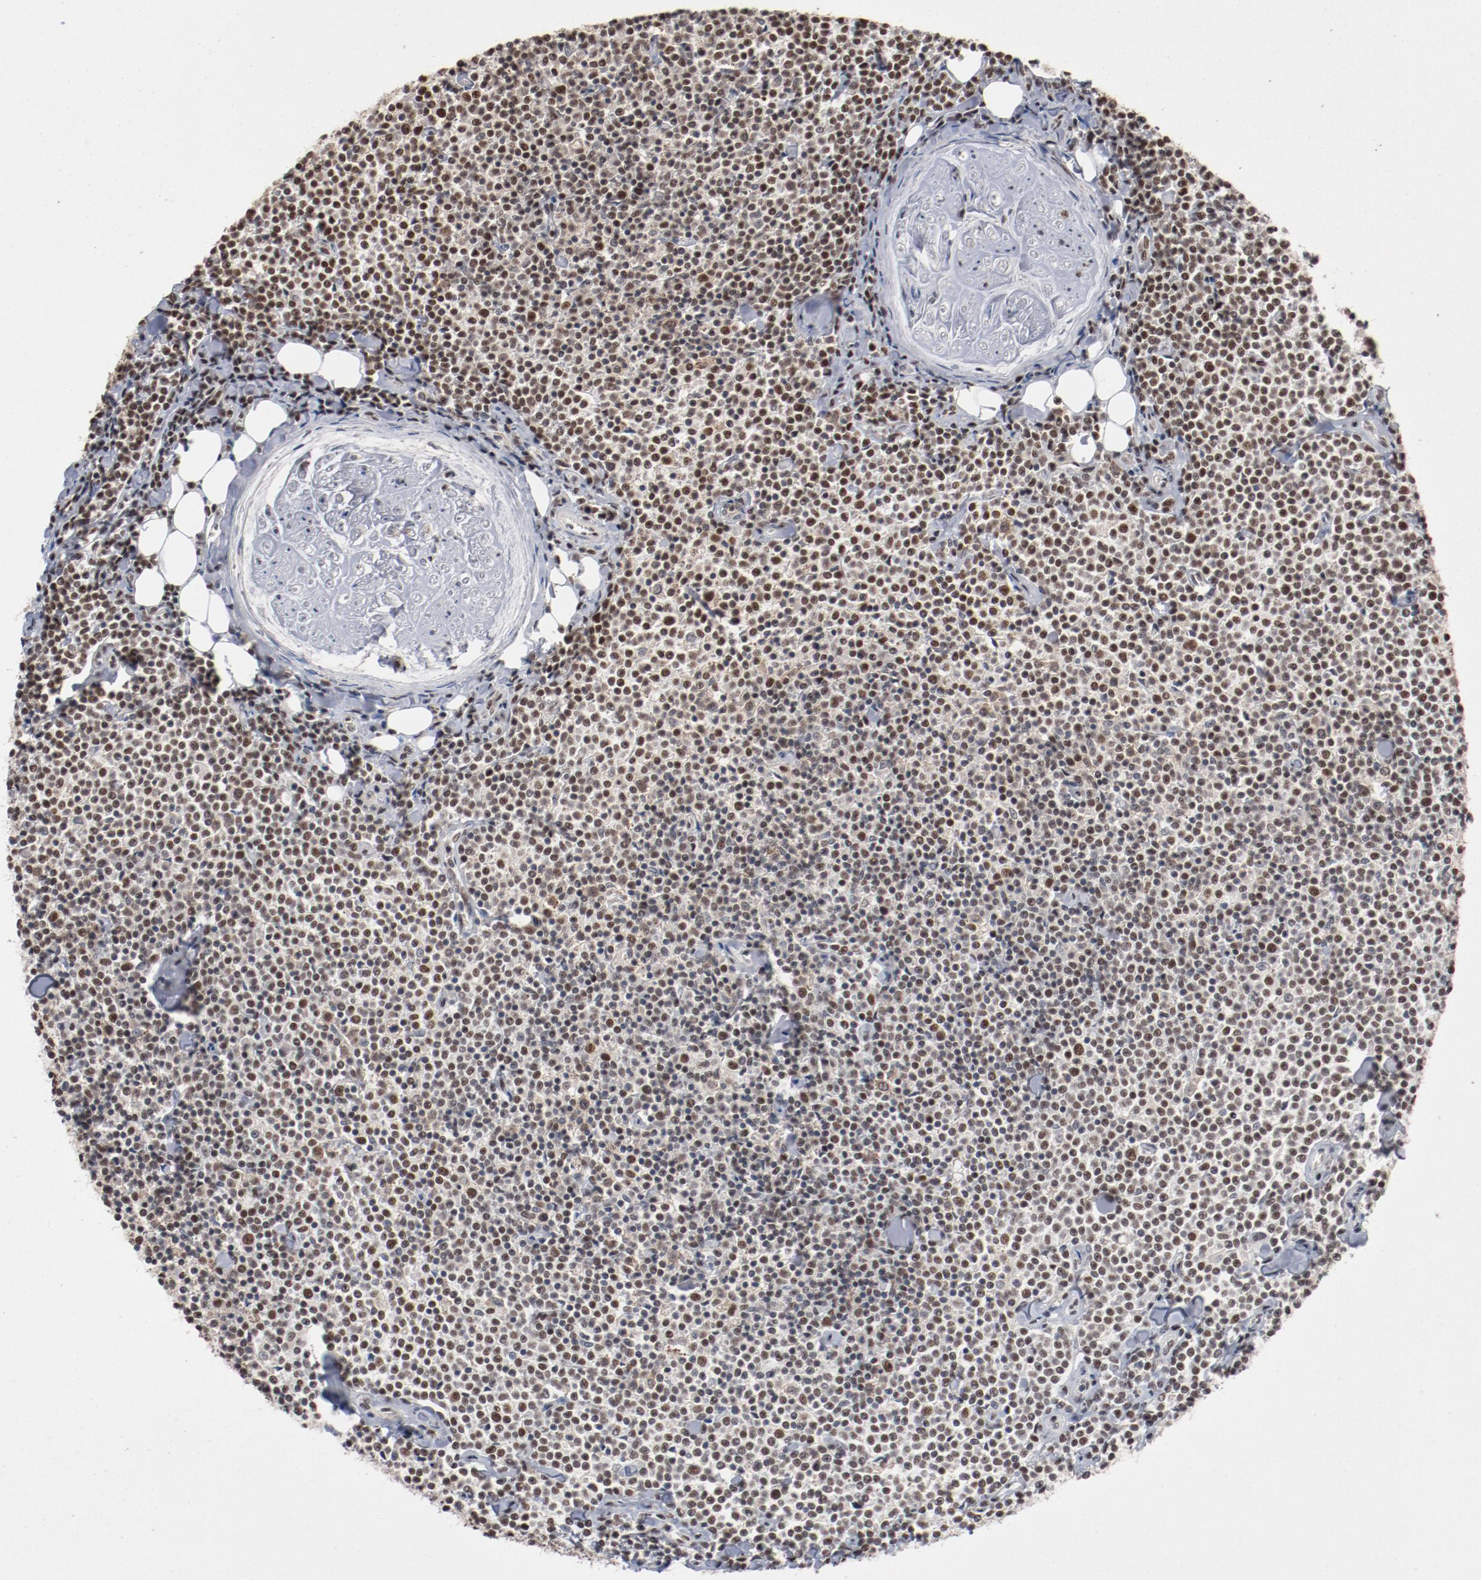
{"staining": {"intensity": "moderate", "quantity": ">75%", "location": "nuclear"}, "tissue": "lymphoma", "cell_type": "Tumor cells", "image_type": "cancer", "snomed": [{"axis": "morphology", "description": "Malignant lymphoma, non-Hodgkin's type, Low grade"}, {"axis": "topography", "description": "Soft tissue"}], "caption": "This is an image of immunohistochemistry (IHC) staining of lymphoma, which shows moderate staining in the nuclear of tumor cells.", "gene": "BUB3", "patient": {"sex": "male", "age": 92}}